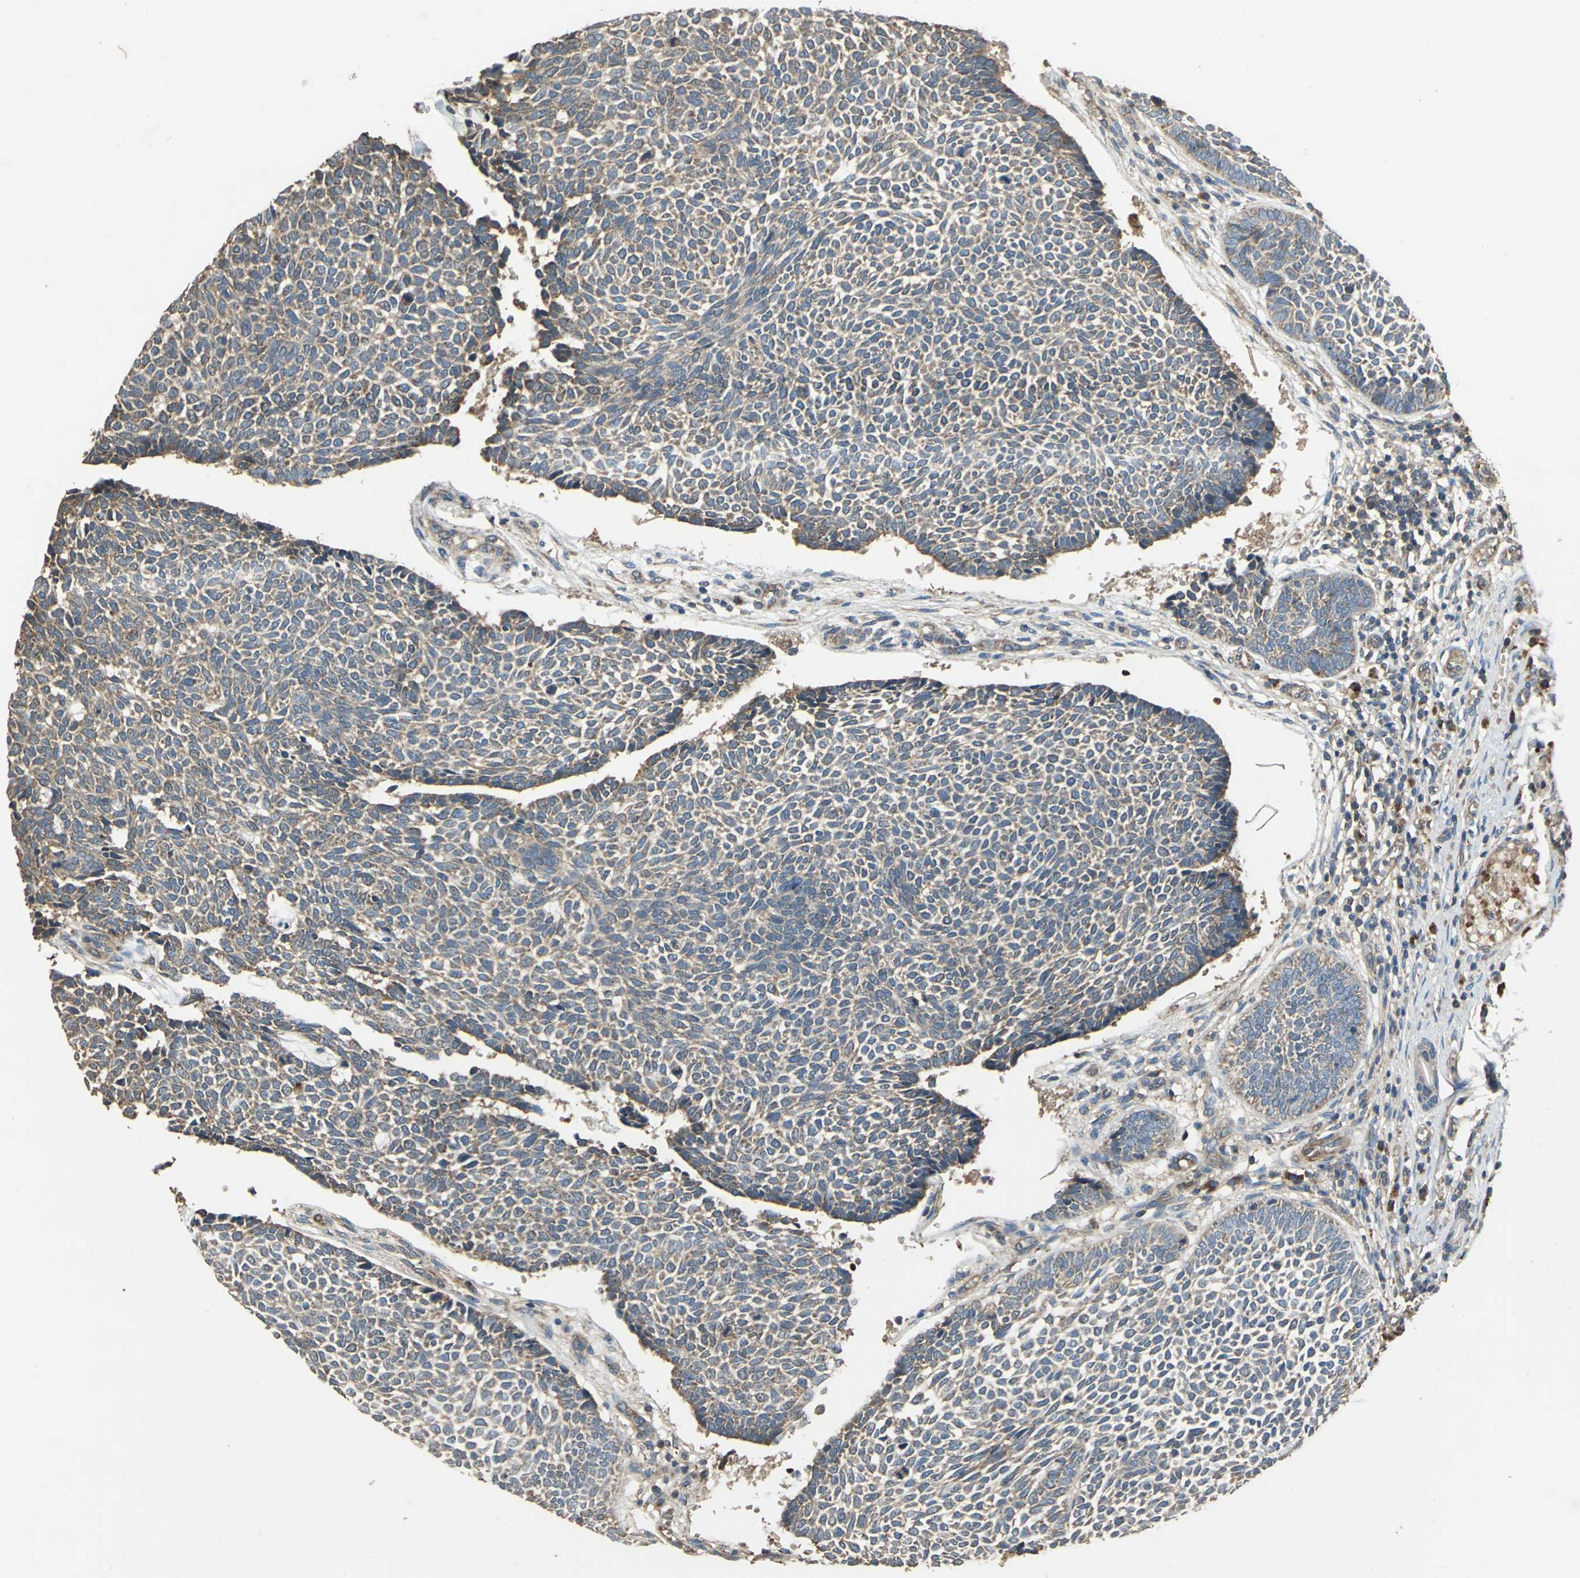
{"staining": {"intensity": "moderate", "quantity": ">75%", "location": "cytoplasmic/membranous"}, "tissue": "skin cancer", "cell_type": "Tumor cells", "image_type": "cancer", "snomed": [{"axis": "morphology", "description": "Normal tissue, NOS"}, {"axis": "morphology", "description": "Basal cell carcinoma"}, {"axis": "topography", "description": "Skin"}], "caption": "Immunohistochemistry (IHC) (DAB) staining of skin cancer demonstrates moderate cytoplasmic/membranous protein expression in about >75% of tumor cells.", "gene": "POLRMT", "patient": {"sex": "male", "age": 87}}